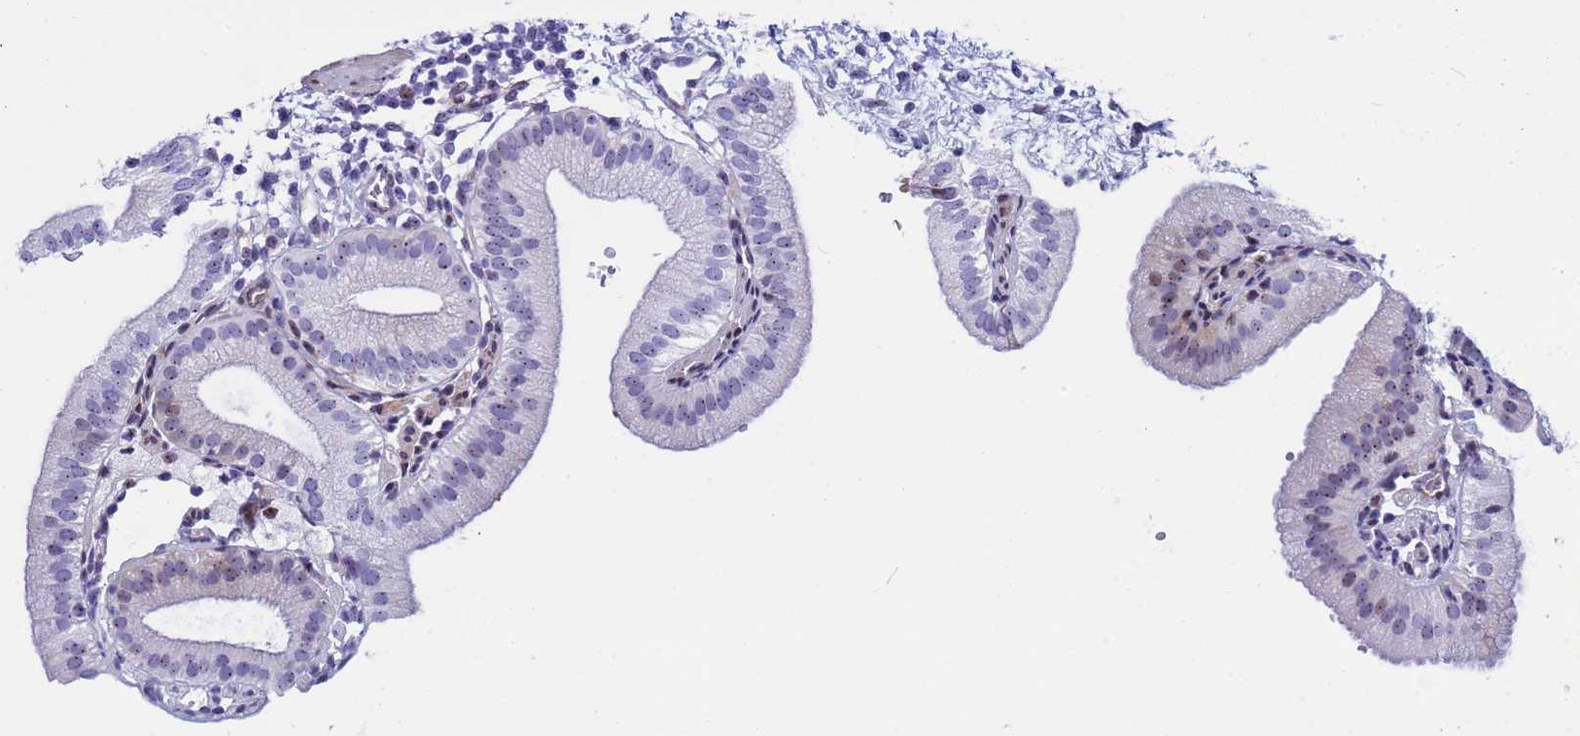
{"staining": {"intensity": "moderate", "quantity": "<25%", "location": "cytoplasmic/membranous,nuclear"}, "tissue": "gallbladder", "cell_type": "Glandular cells", "image_type": "normal", "snomed": [{"axis": "morphology", "description": "Normal tissue, NOS"}, {"axis": "topography", "description": "Gallbladder"}], "caption": "Approximately <25% of glandular cells in unremarkable human gallbladder demonstrate moderate cytoplasmic/membranous,nuclear protein staining as visualized by brown immunohistochemical staining.", "gene": "POP5", "patient": {"sex": "male", "age": 55}}